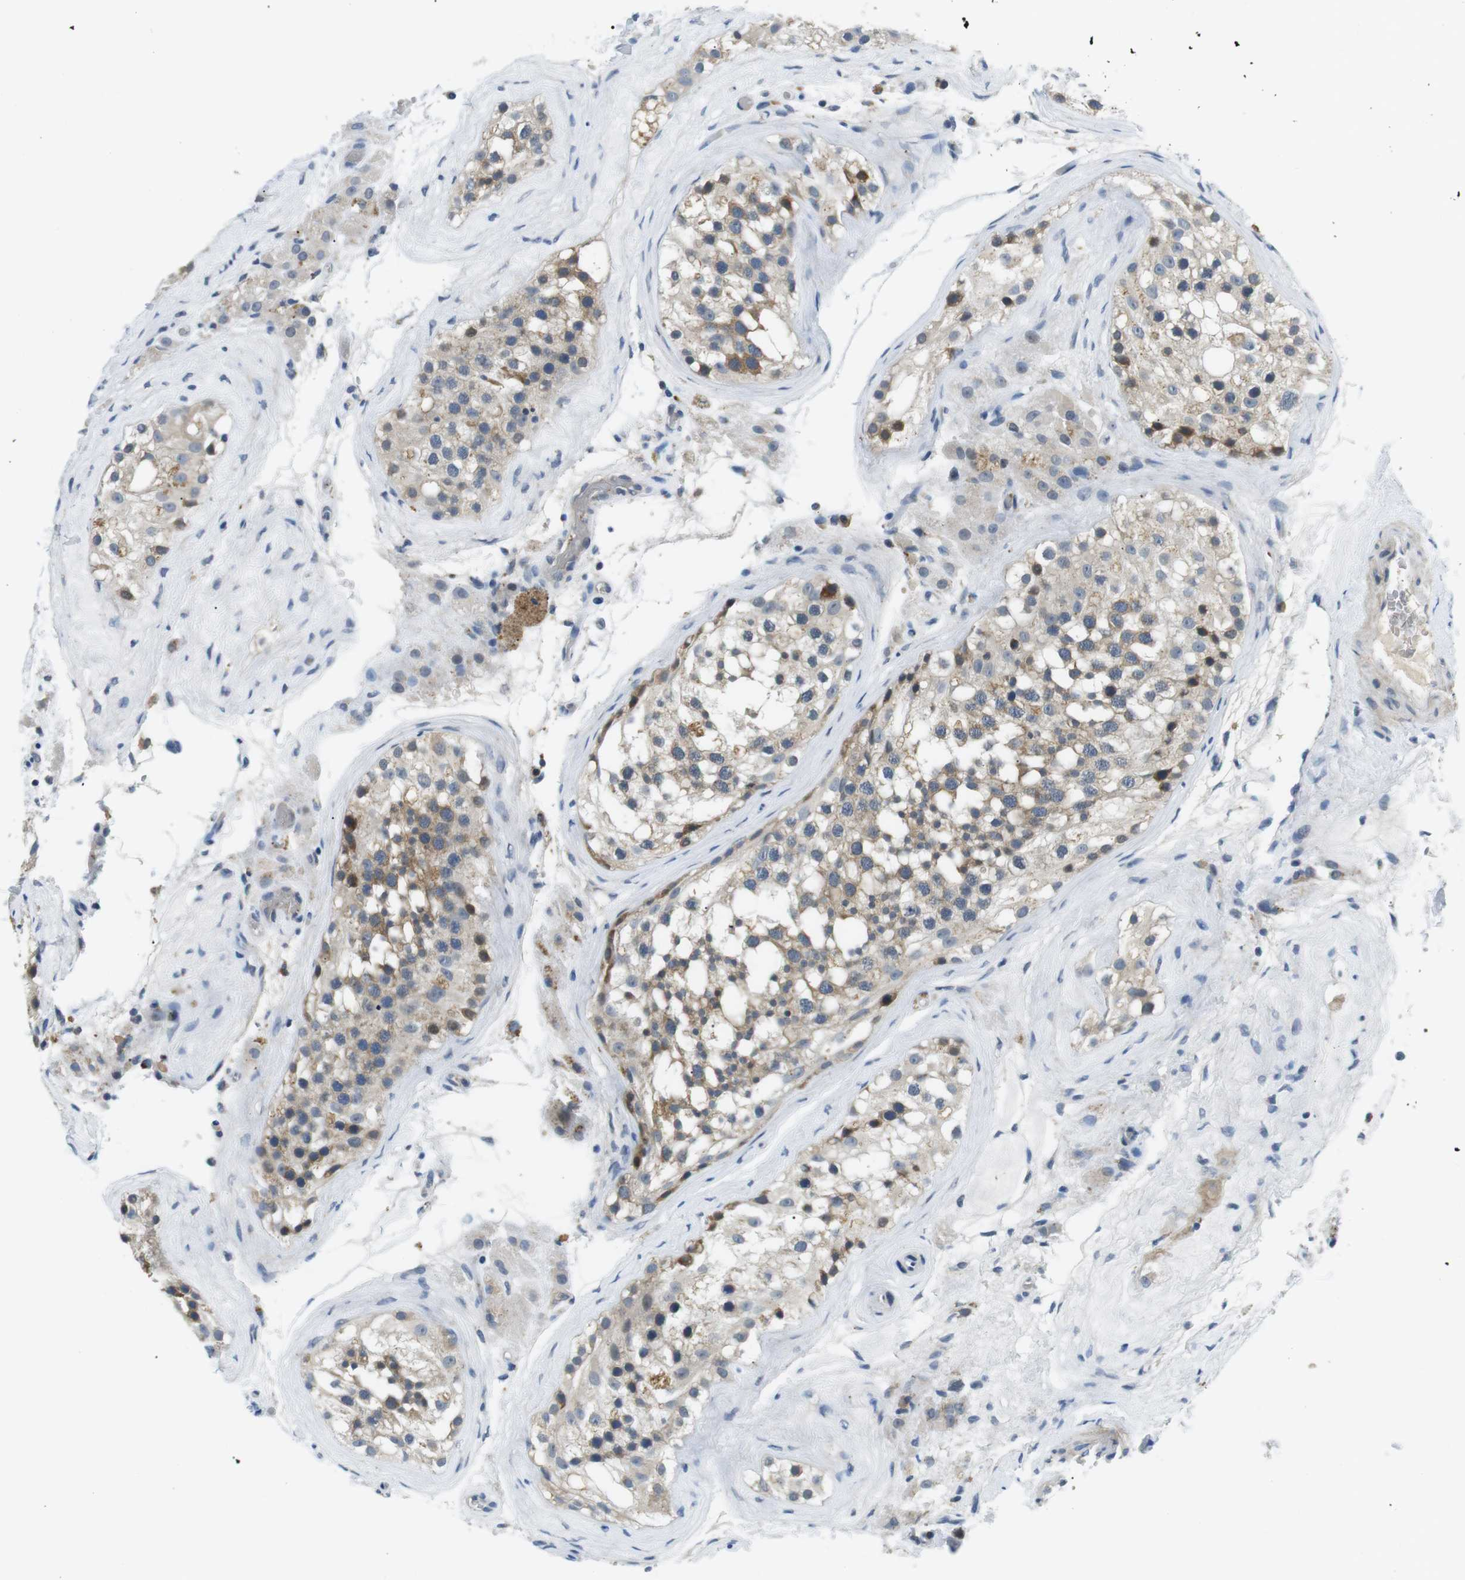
{"staining": {"intensity": "moderate", "quantity": "25%-75%", "location": "cytoplasmic/membranous"}, "tissue": "testis", "cell_type": "Cells in seminiferous ducts", "image_type": "normal", "snomed": [{"axis": "morphology", "description": "Normal tissue, NOS"}, {"axis": "morphology", "description": "Seminoma, NOS"}, {"axis": "topography", "description": "Testis"}], "caption": "The histopathology image shows staining of benign testis, revealing moderate cytoplasmic/membranous protein staining (brown color) within cells in seminiferous ducts.", "gene": "WSCD1", "patient": {"sex": "male", "age": 71}}